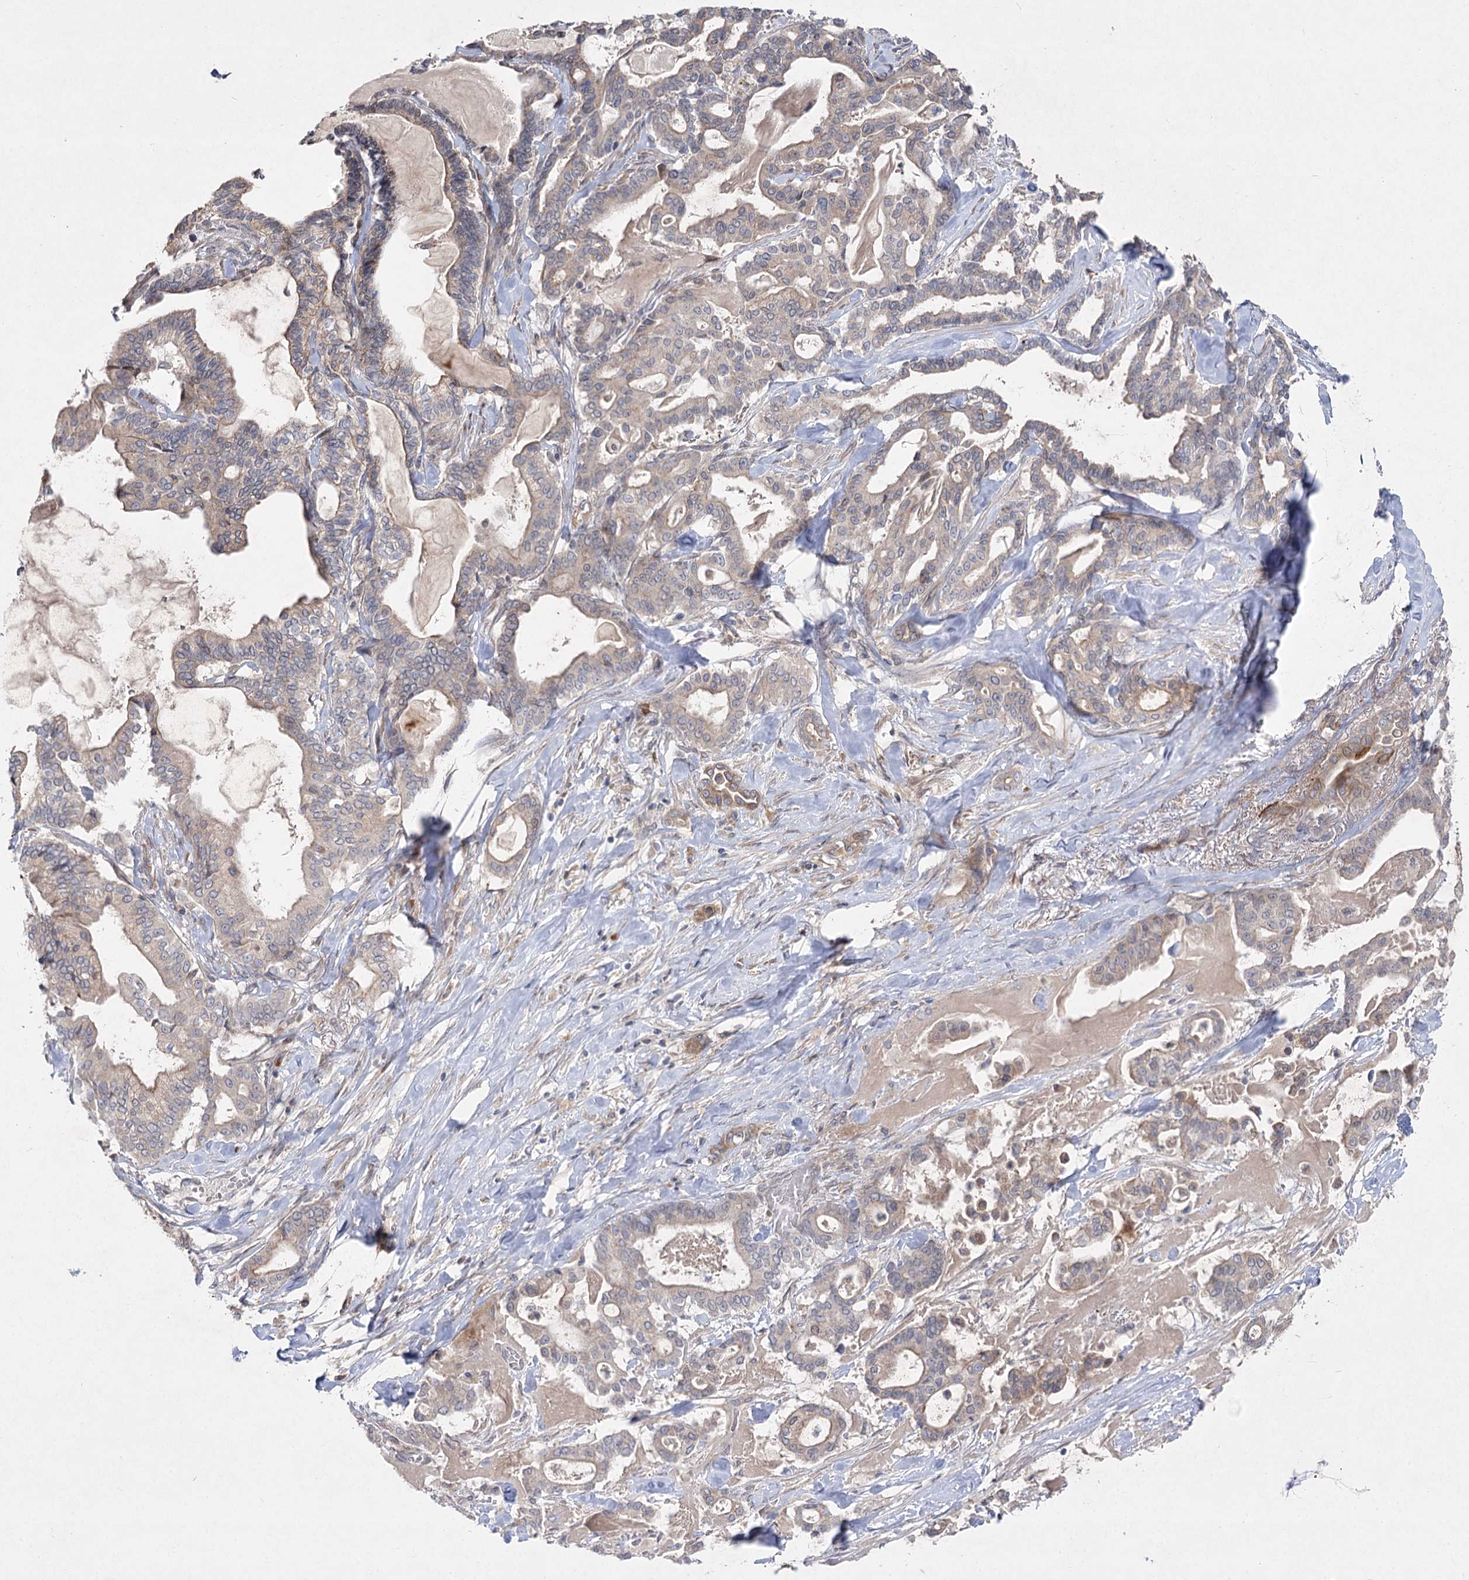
{"staining": {"intensity": "weak", "quantity": ">75%", "location": "cytoplasmic/membranous"}, "tissue": "pancreatic cancer", "cell_type": "Tumor cells", "image_type": "cancer", "snomed": [{"axis": "morphology", "description": "Adenocarcinoma, NOS"}, {"axis": "topography", "description": "Pancreas"}], "caption": "DAB (3,3'-diaminobenzidine) immunohistochemical staining of human pancreatic cancer (adenocarcinoma) reveals weak cytoplasmic/membranous protein expression in about >75% of tumor cells.", "gene": "SH3BP5L", "patient": {"sex": "male", "age": 63}}